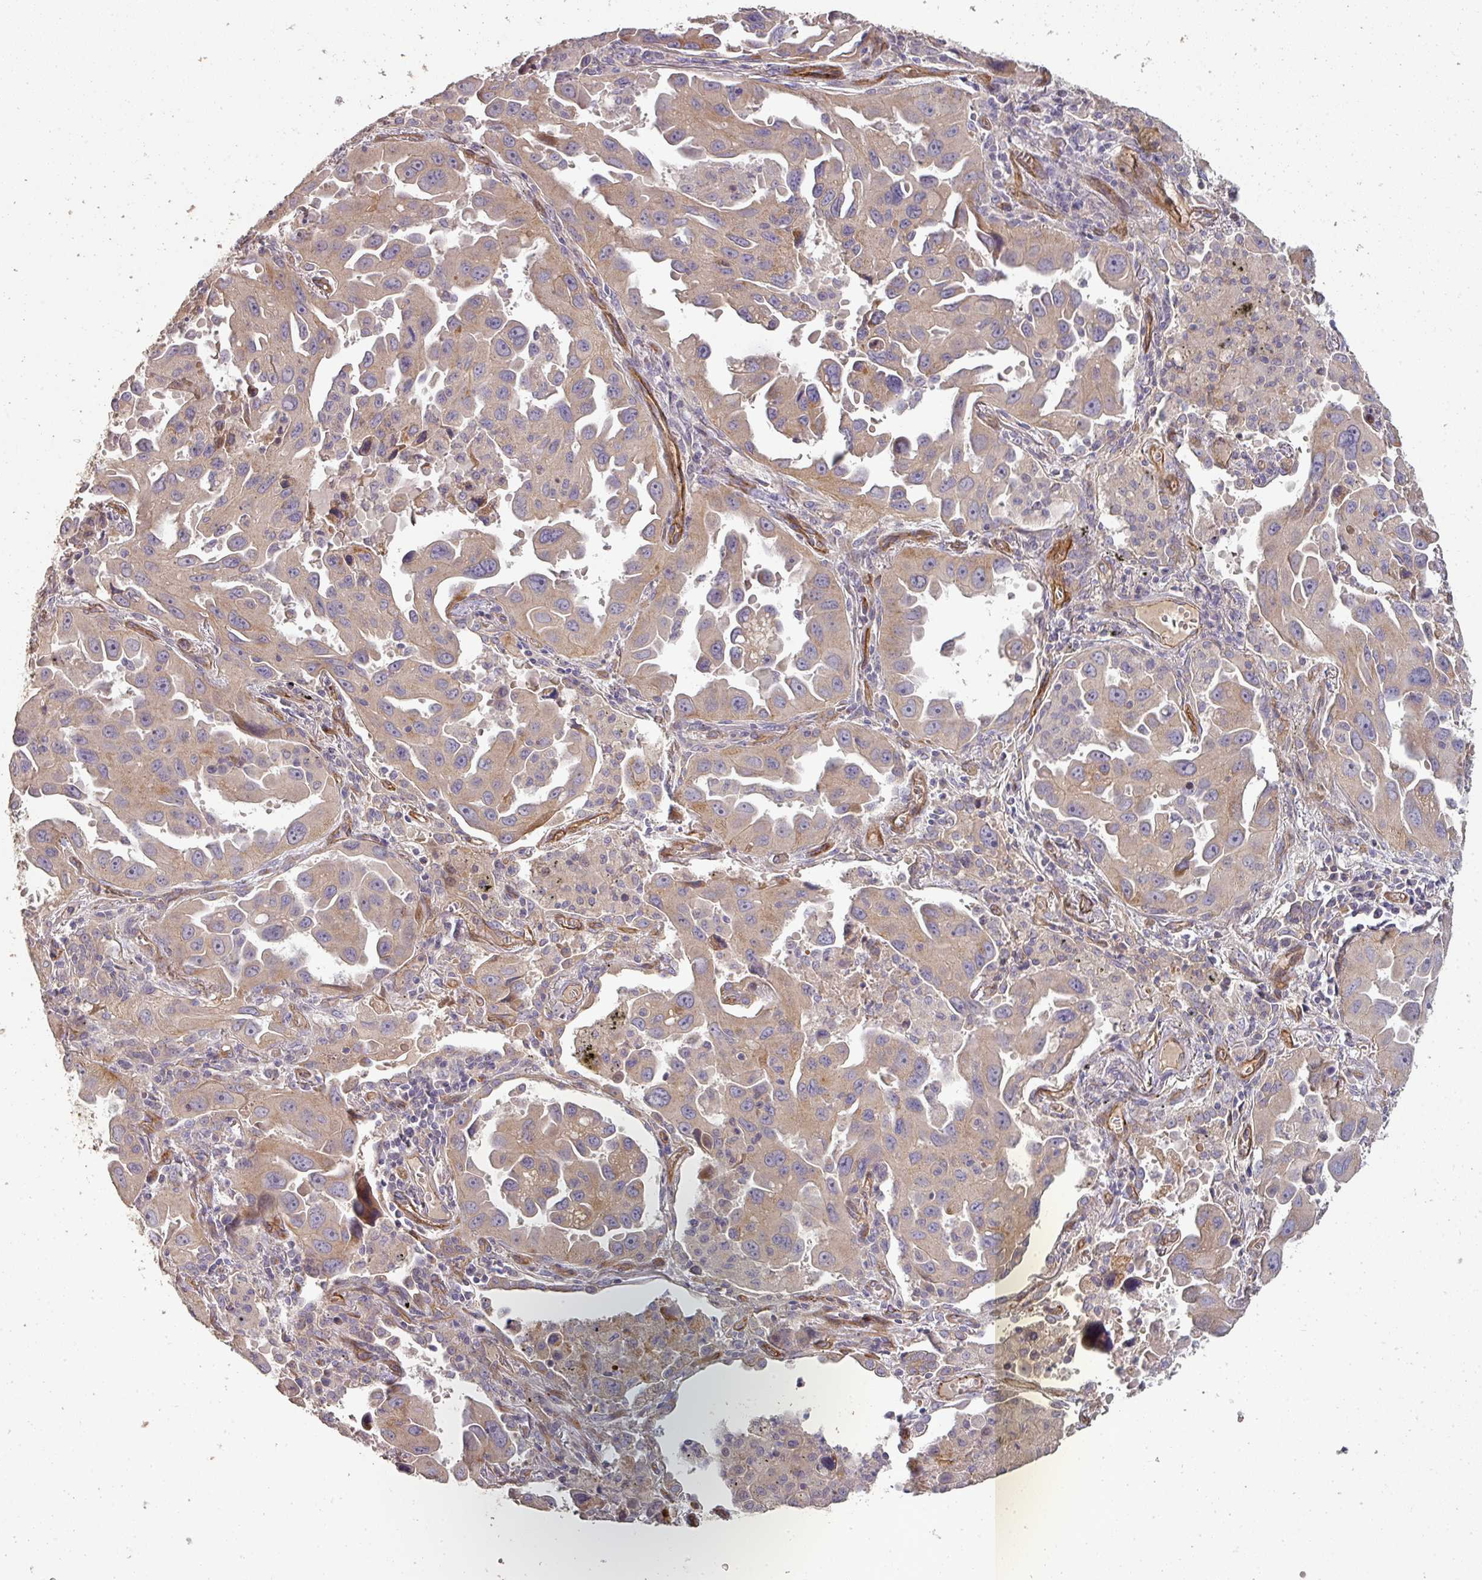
{"staining": {"intensity": "weak", "quantity": ">75%", "location": "cytoplasmic/membranous"}, "tissue": "lung cancer", "cell_type": "Tumor cells", "image_type": "cancer", "snomed": [{"axis": "morphology", "description": "Adenocarcinoma, NOS"}, {"axis": "topography", "description": "Lung"}], "caption": "Weak cytoplasmic/membranous protein expression is seen in about >75% of tumor cells in lung cancer.", "gene": "PCDH1", "patient": {"sex": "male", "age": 66}}